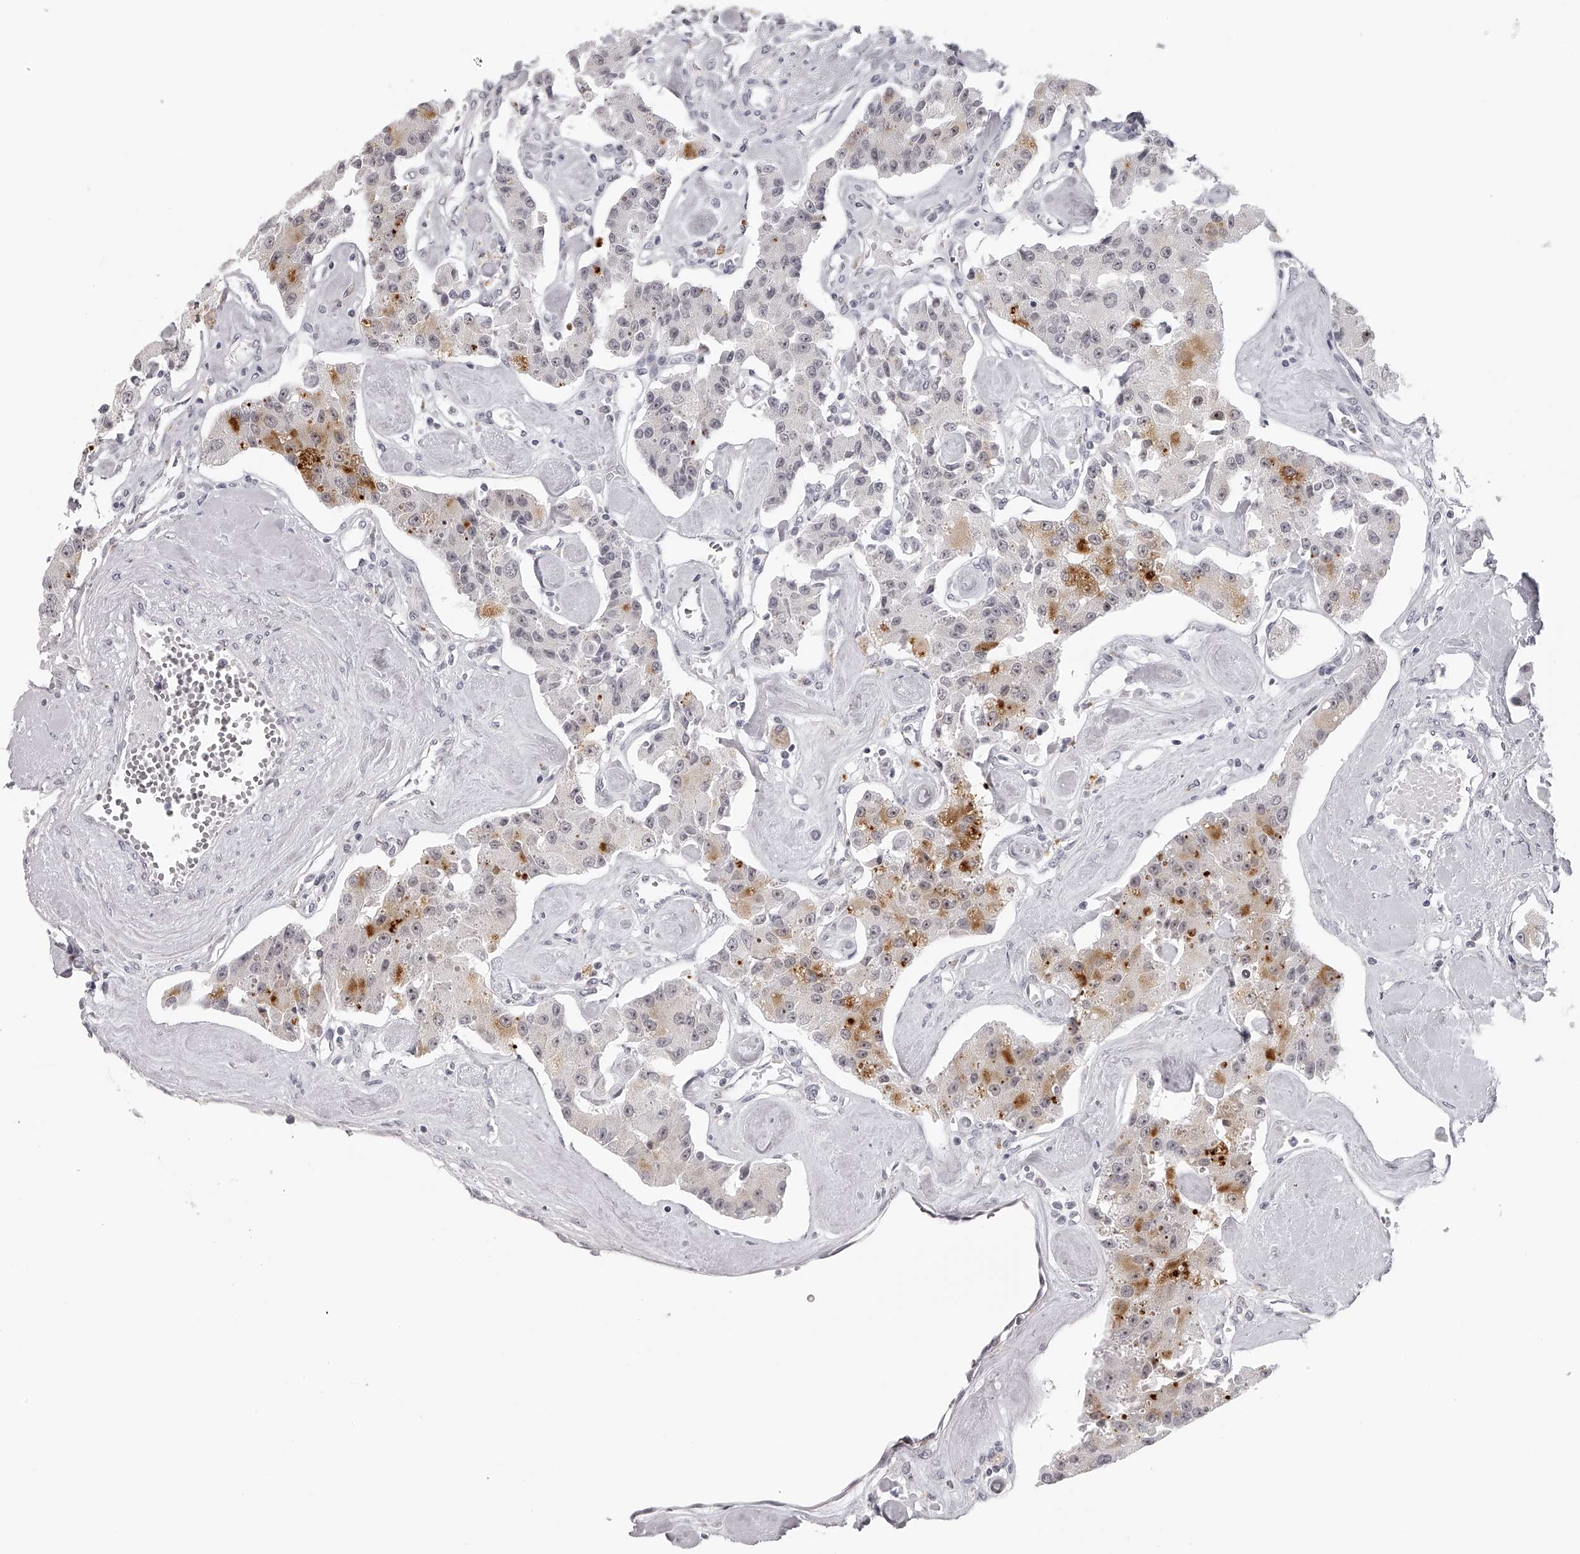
{"staining": {"intensity": "moderate", "quantity": "<25%", "location": "cytoplasmic/membranous"}, "tissue": "carcinoid", "cell_type": "Tumor cells", "image_type": "cancer", "snomed": [{"axis": "morphology", "description": "Carcinoid, malignant, NOS"}, {"axis": "topography", "description": "Pancreas"}], "caption": "Moderate cytoplasmic/membranous expression is seen in approximately <25% of tumor cells in carcinoid.", "gene": "RNF220", "patient": {"sex": "male", "age": 41}}